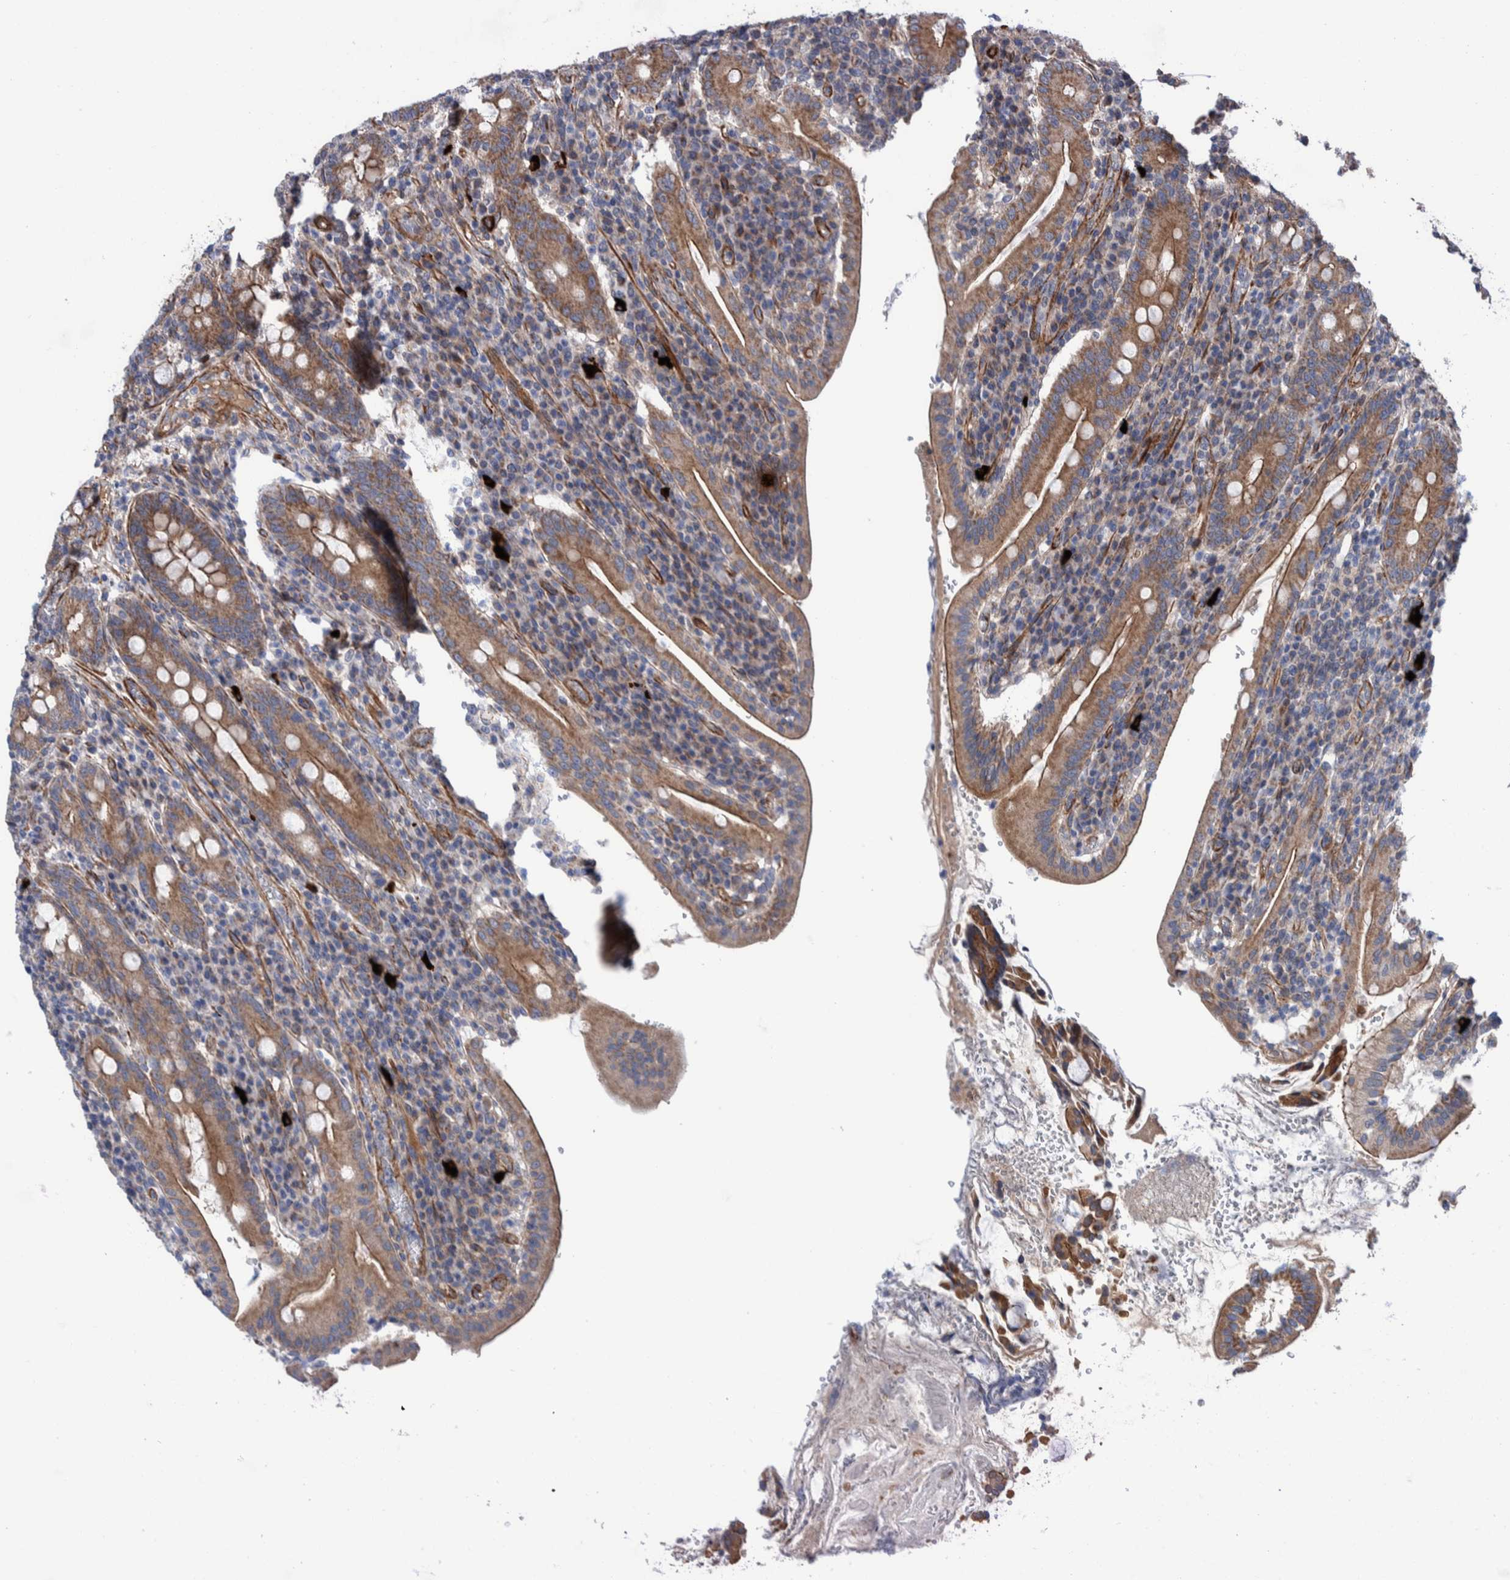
{"staining": {"intensity": "moderate", "quantity": ">75%", "location": "cytoplasmic/membranous"}, "tissue": "duodenum", "cell_type": "Glandular cells", "image_type": "normal", "snomed": [{"axis": "morphology", "description": "Normal tissue, NOS"}, {"axis": "morphology", "description": "Adenocarcinoma, NOS"}, {"axis": "topography", "description": "Pancreas"}, {"axis": "topography", "description": "Duodenum"}], "caption": "Immunohistochemistry (IHC) (DAB) staining of unremarkable human duodenum shows moderate cytoplasmic/membranous protein staining in about >75% of glandular cells.", "gene": "ENSG00000262660", "patient": {"sex": "male", "age": 50}}